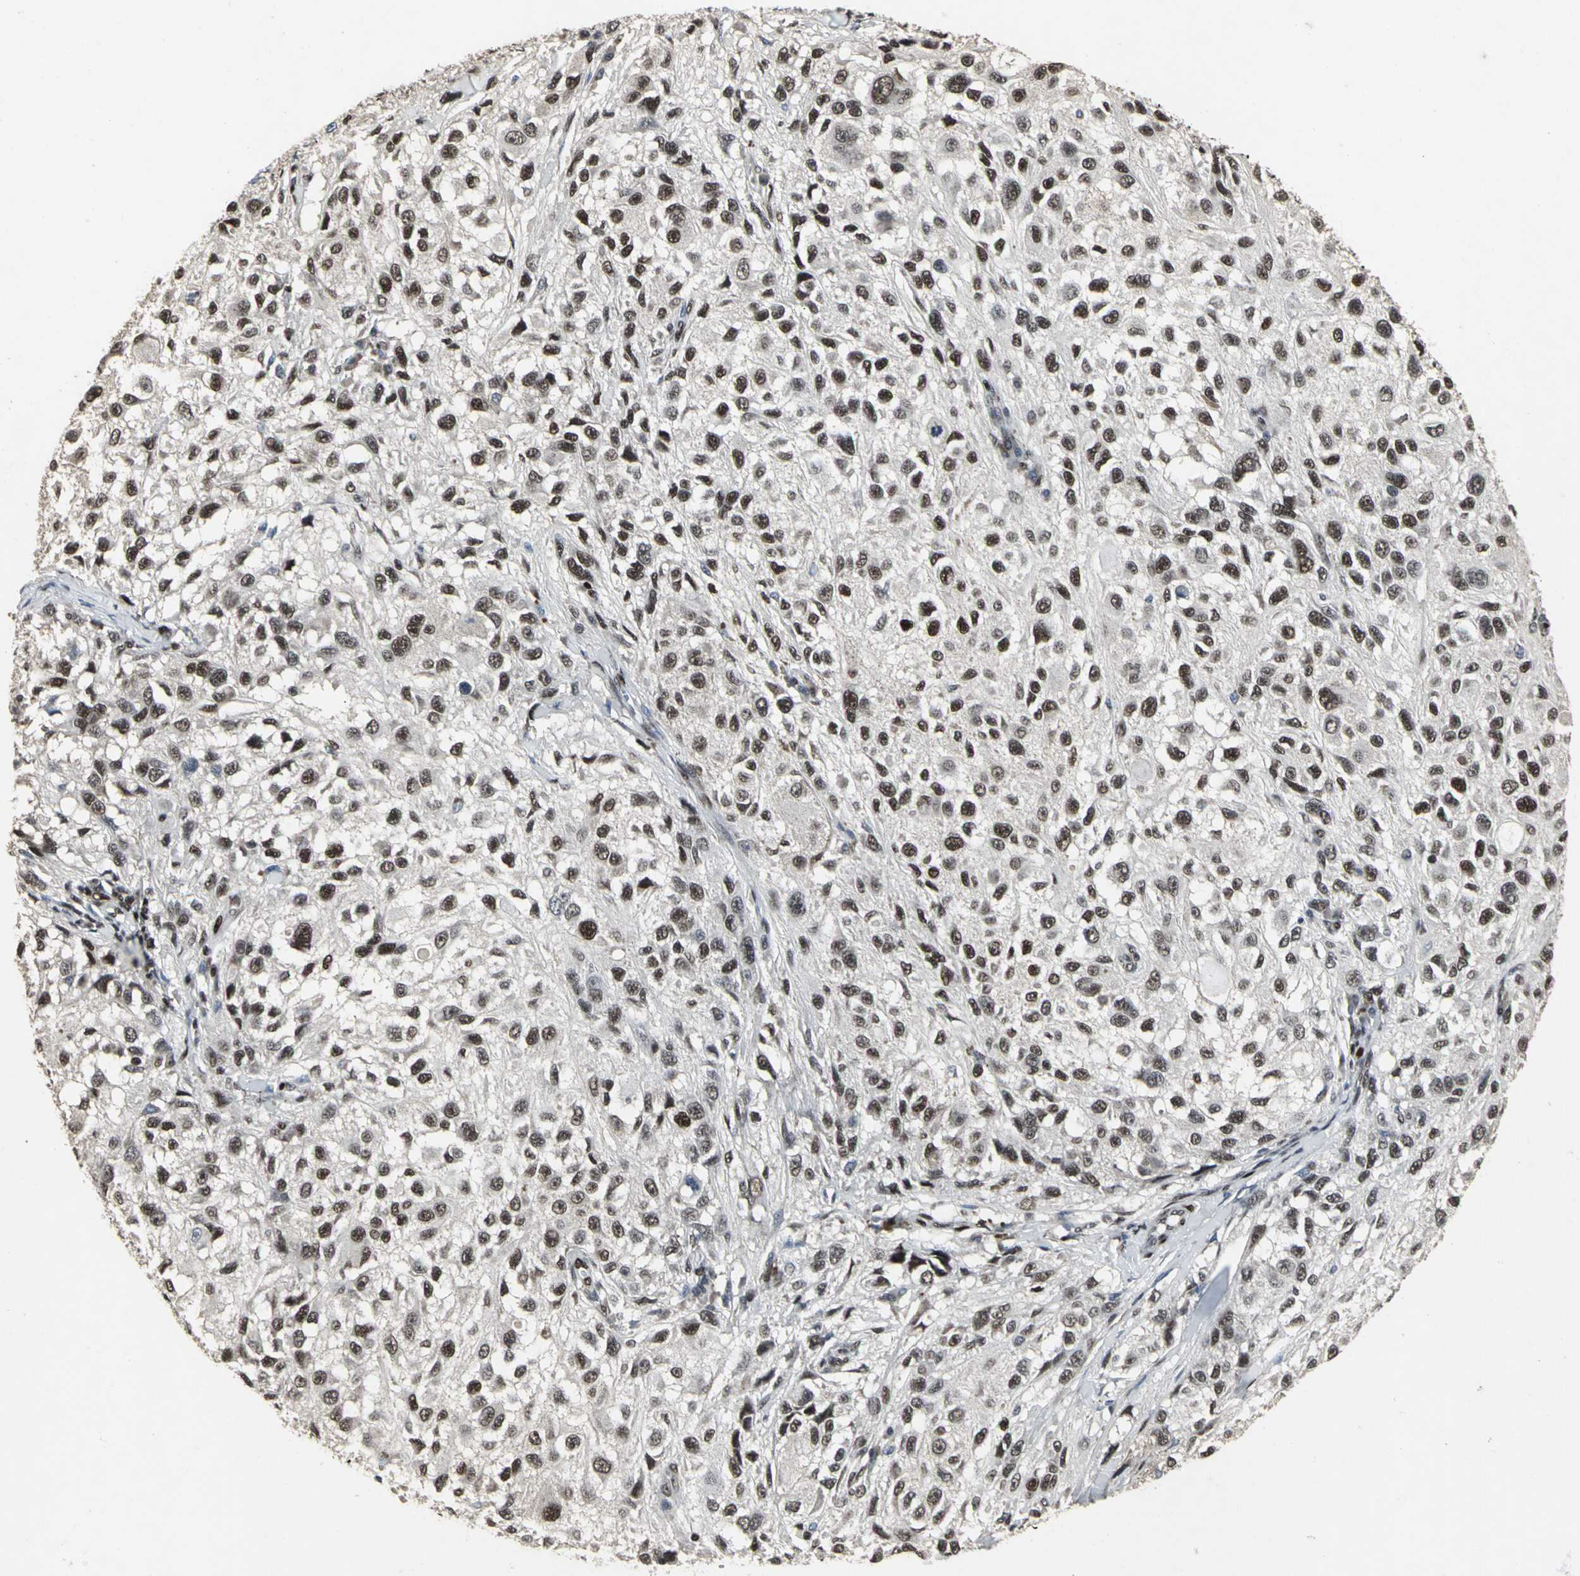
{"staining": {"intensity": "moderate", "quantity": ">75%", "location": "nuclear"}, "tissue": "melanoma", "cell_type": "Tumor cells", "image_type": "cancer", "snomed": [{"axis": "morphology", "description": "Necrosis, NOS"}, {"axis": "morphology", "description": "Malignant melanoma, NOS"}, {"axis": "topography", "description": "Skin"}], "caption": "The histopathology image reveals a brown stain indicating the presence of a protein in the nuclear of tumor cells in malignant melanoma. The protein is stained brown, and the nuclei are stained in blue (DAB (3,3'-diaminobenzidine) IHC with brightfield microscopy, high magnification).", "gene": "SRF", "patient": {"sex": "female", "age": 87}}